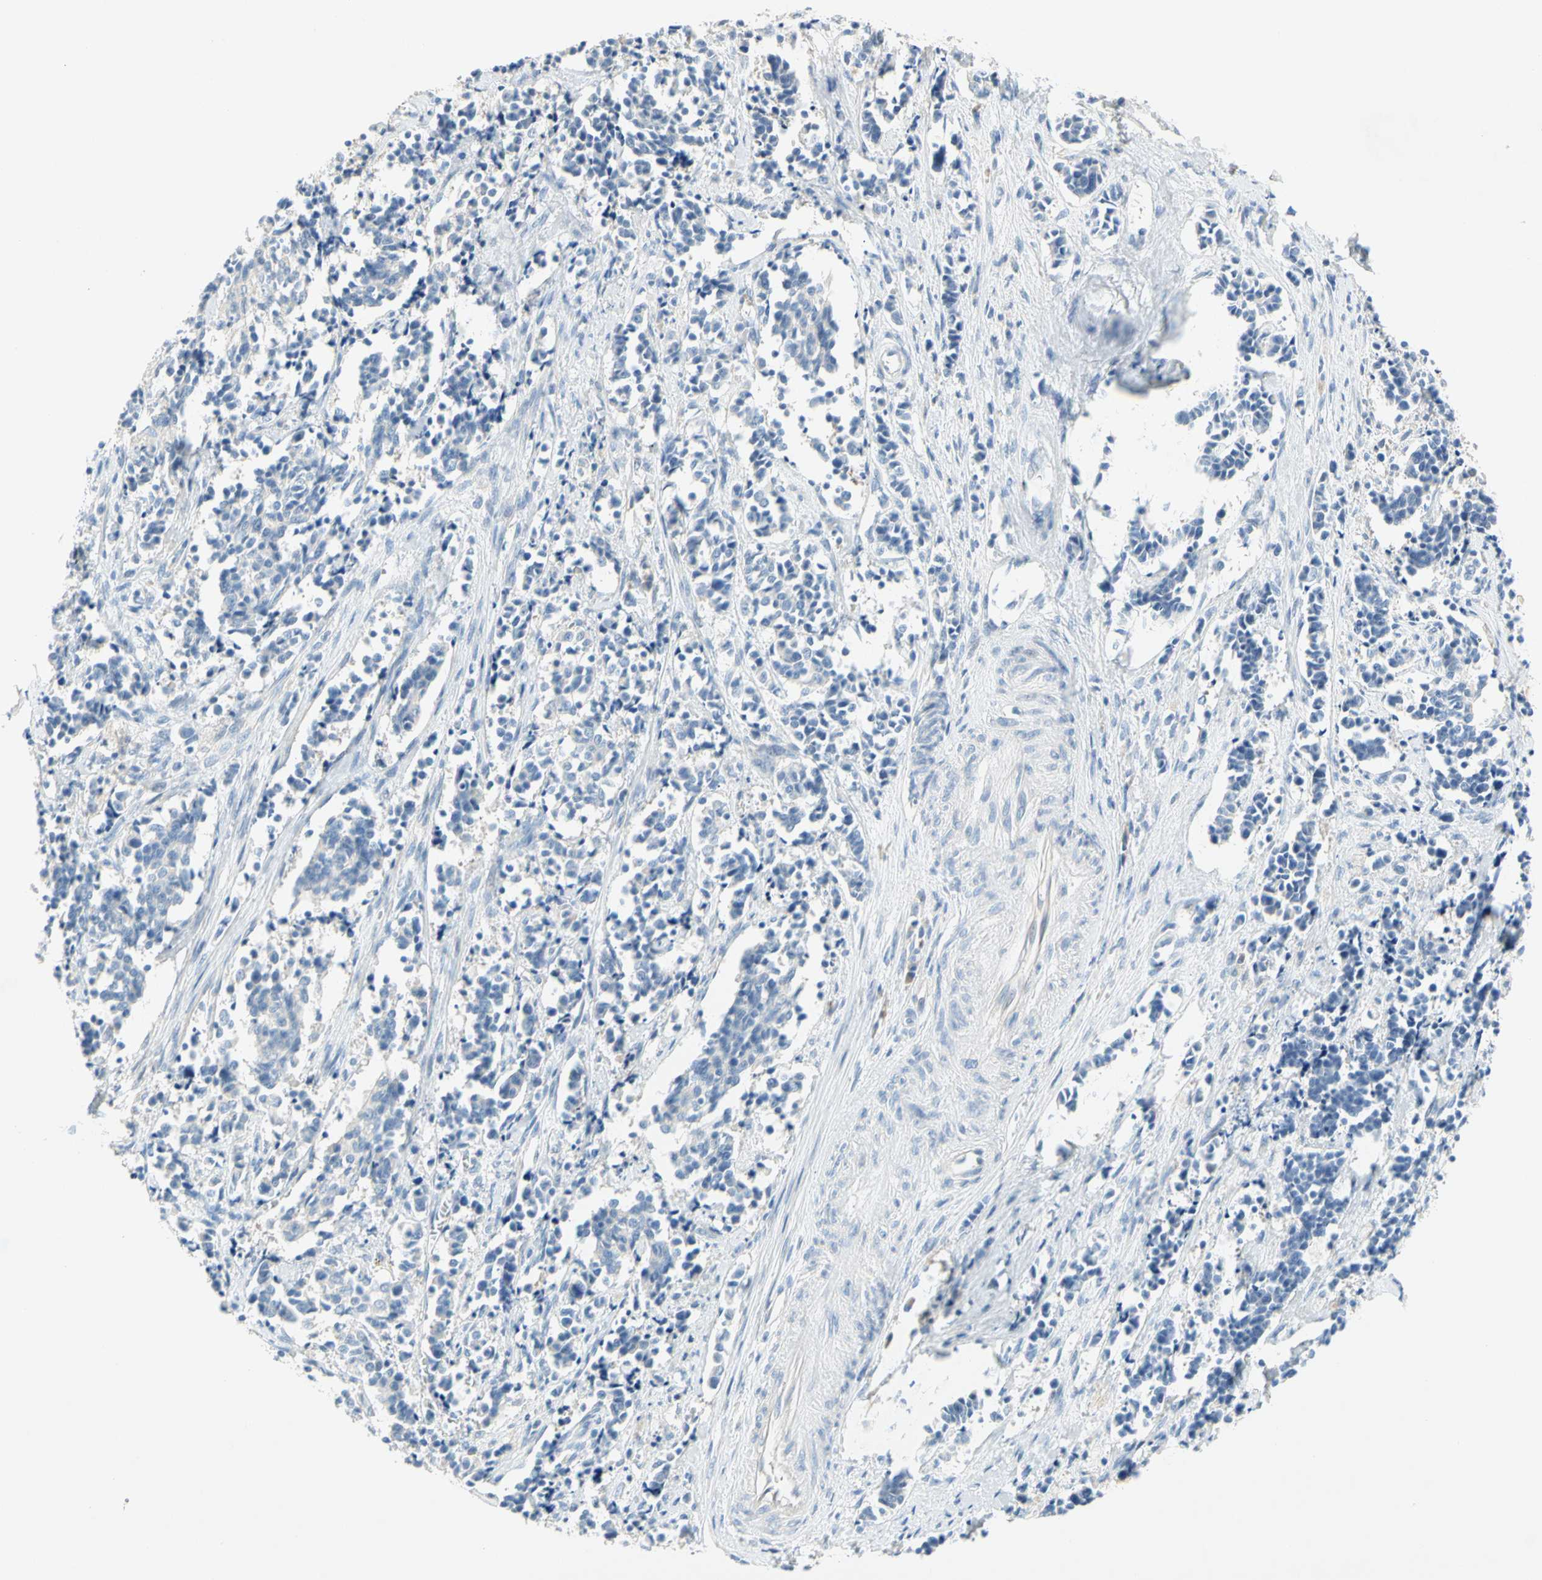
{"staining": {"intensity": "negative", "quantity": "none", "location": "none"}, "tissue": "cervical cancer", "cell_type": "Tumor cells", "image_type": "cancer", "snomed": [{"axis": "morphology", "description": "Squamous cell carcinoma, NOS"}, {"axis": "topography", "description": "Cervix"}], "caption": "IHC of cervical cancer reveals no expression in tumor cells.", "gene": "CCM2L", "patient": {"sex": "female", "age": 35}}